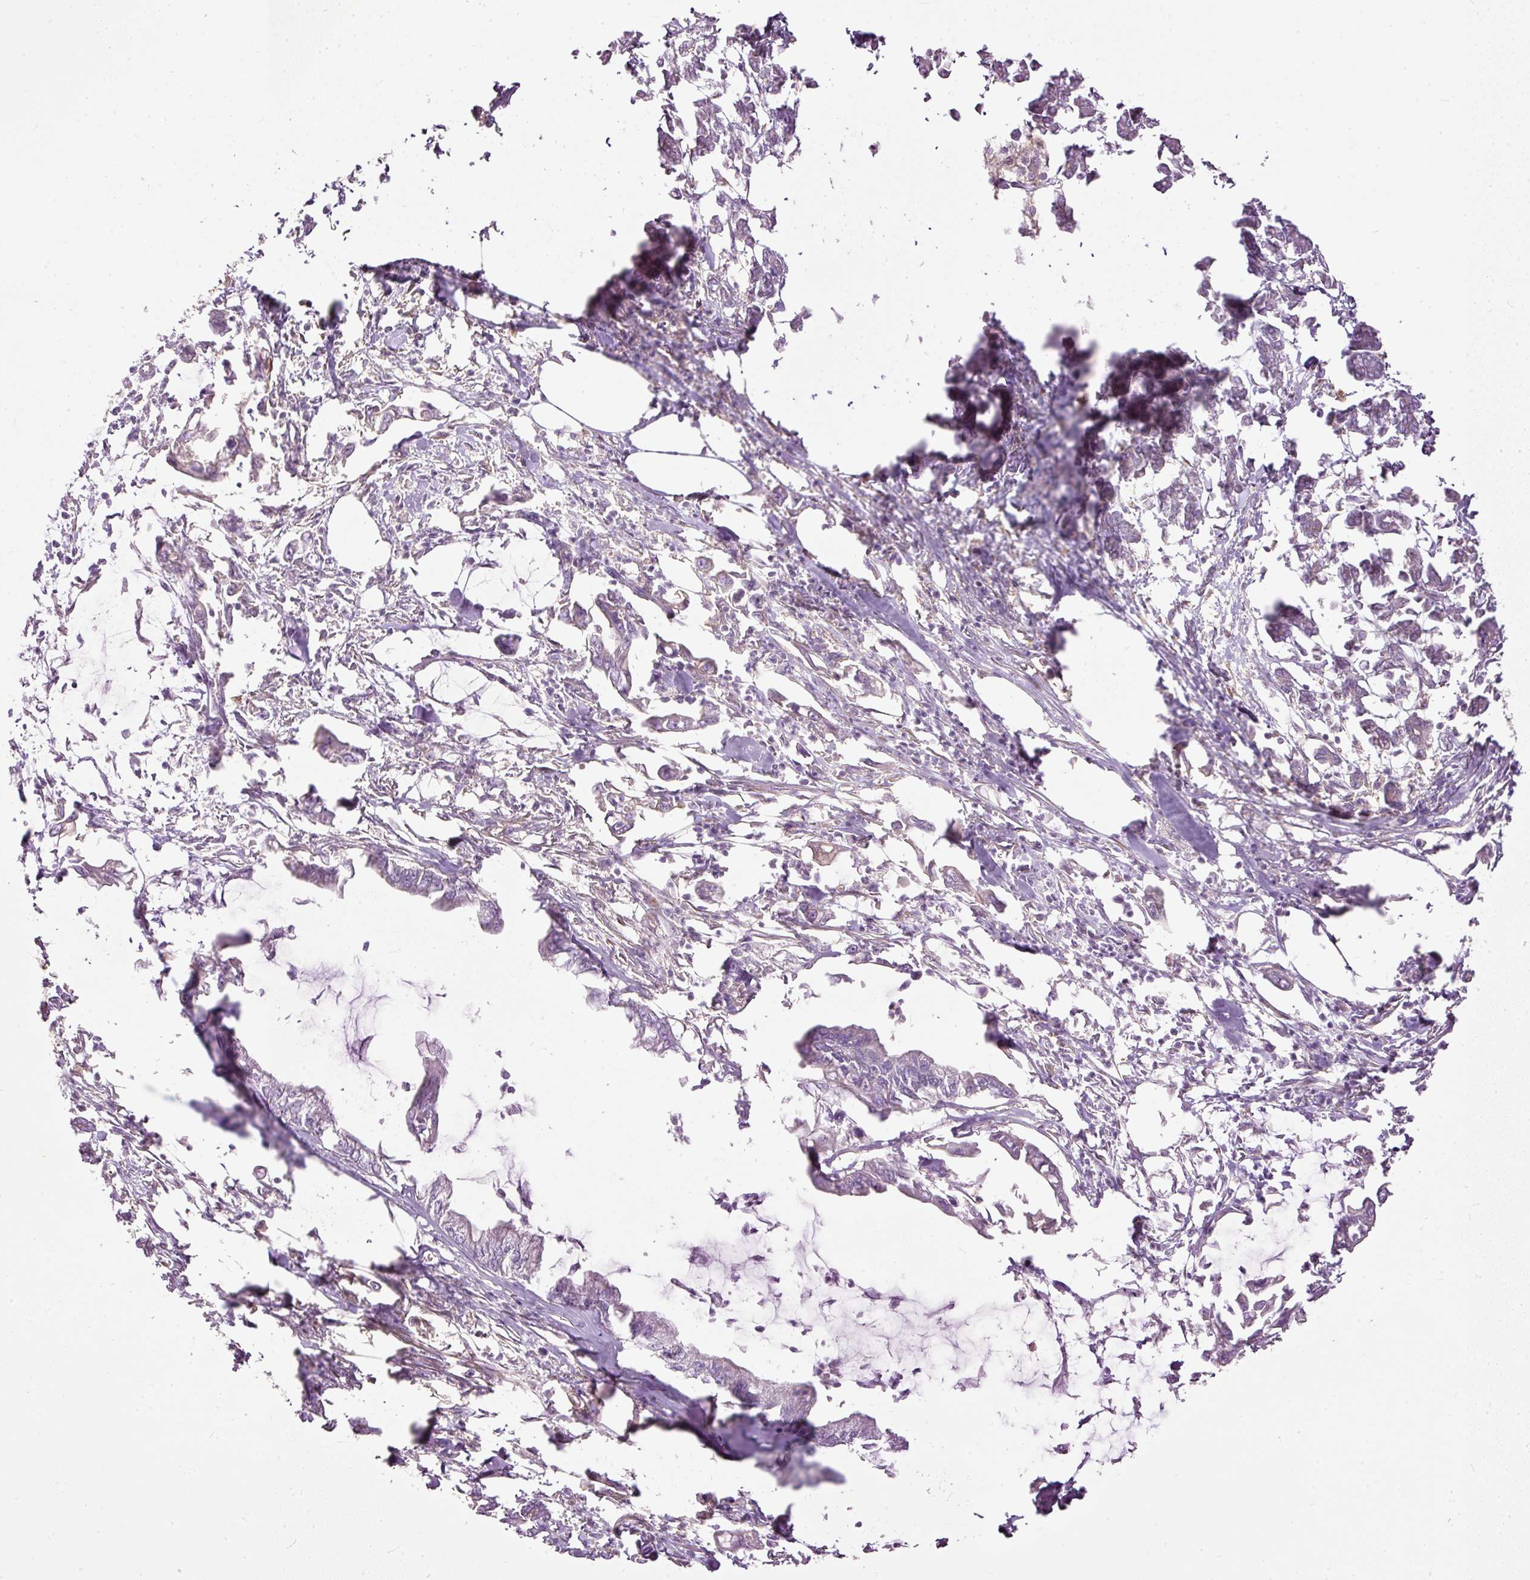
{"staining": {"intensity": "negative", "quantity": "none", "location": "none"}, "tissue": "pancreatic cancer", "cell_type": "Tumor cells", "image_type": "cancer", "snomed": [{"axis": "morphology", "description": "Adenocarcinoma, NOS"}, {"axis": "topography", "description": "Pancreas"}], "caption": "Immunohistochemical staining of human pancreatic cancer shows no significant positivity in tumor cells.", "gene": "PAQR9", "patient": {"sex": "male", "age": 61}}